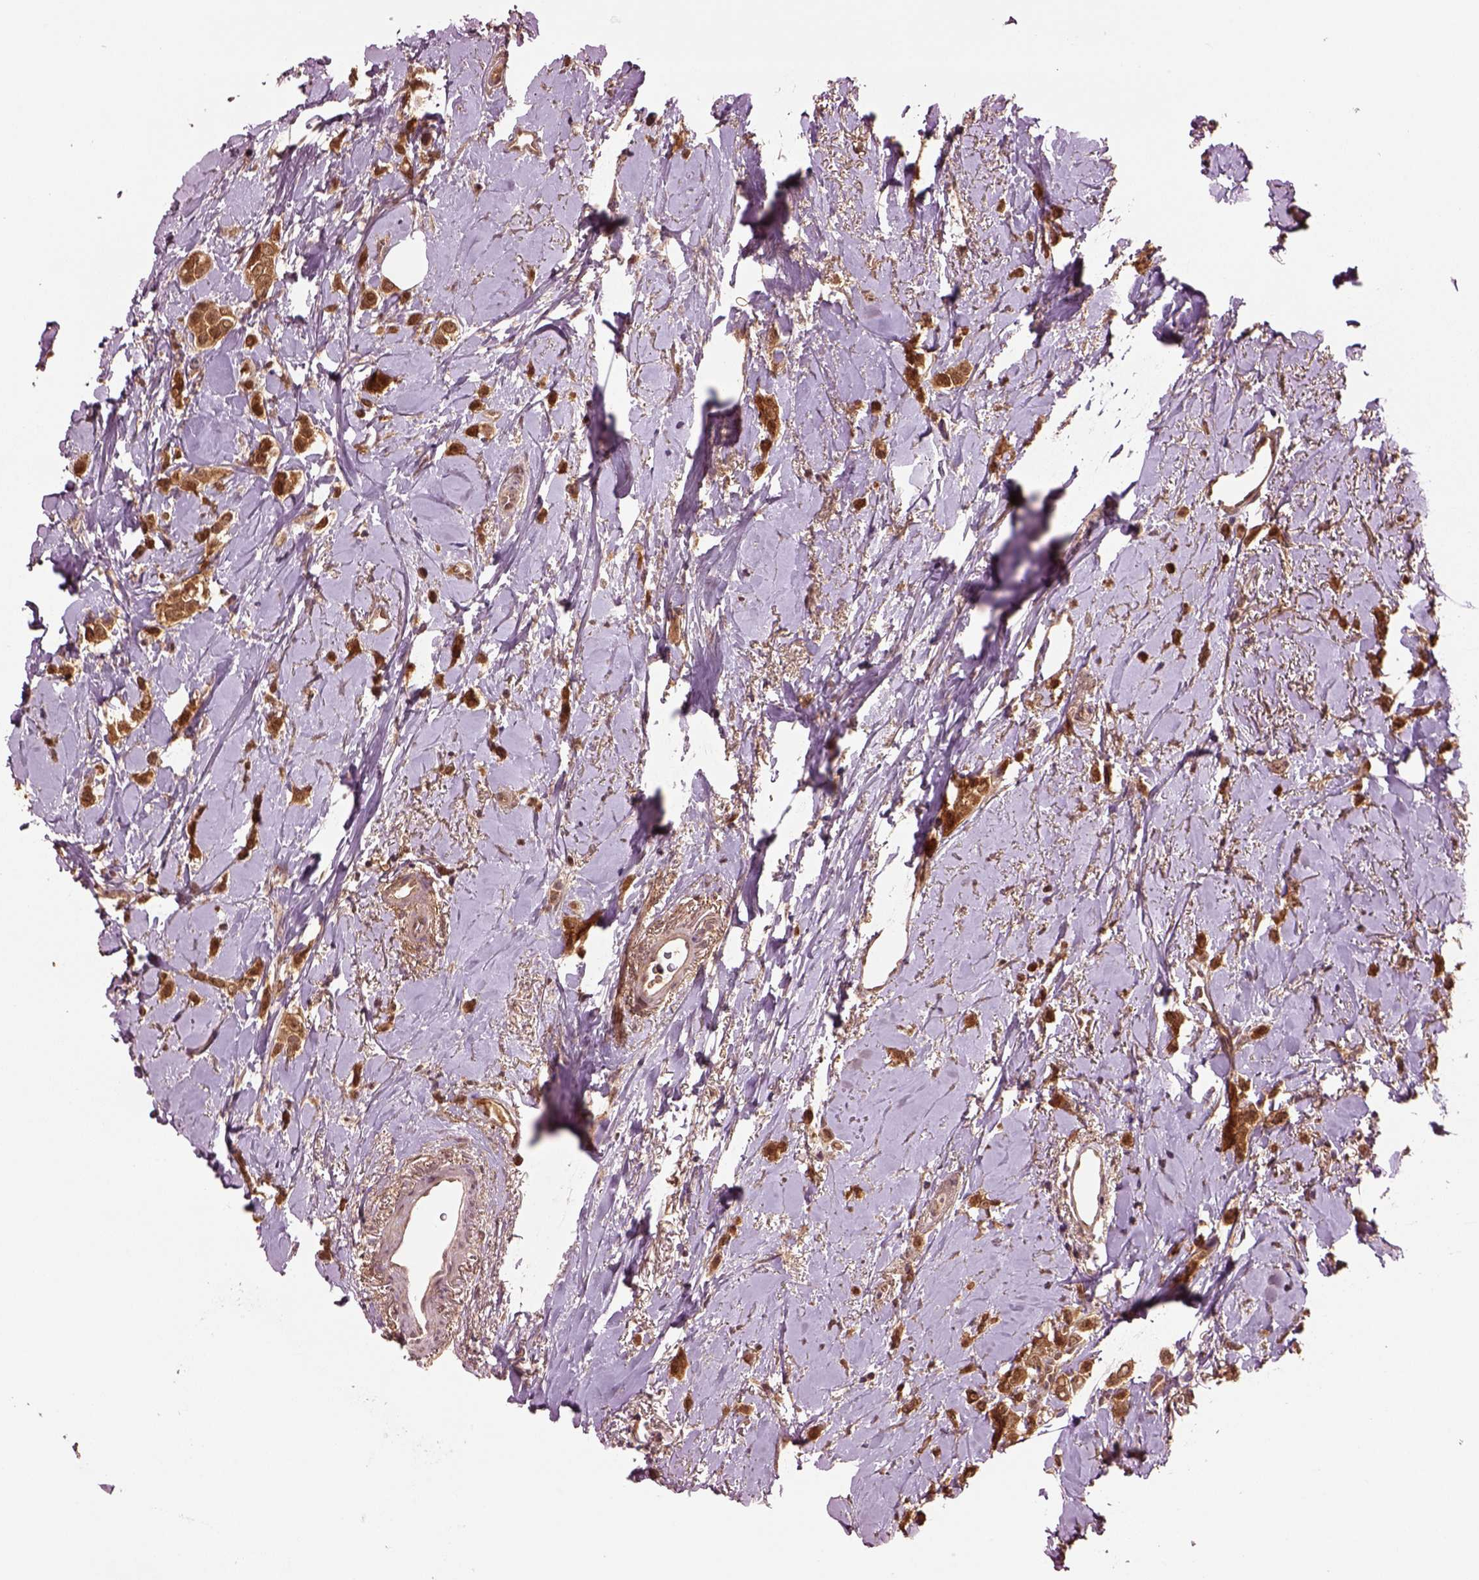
{"staining": {"intensity": "strong", "quantity": ">75%", "location": "cytoplasmic/membranous,nuclear"}, "tissue": "breast cancer", "cell_type": "Tumor cells", "image_type": "cancer", "snomed": [{"axis": "morphology", "description": "Lobular carcinoma"}, {"axis": "topography", "description": "Breast"}], "caption": "The immunohistochemical stain shows strong cytoplasmic/membranous and nuclear staining in tumor cells of lobular carcinoma (breast) tissue. (IHC, brightfield microscopy, high magnification).", "gene": "MDP1", "patient": {"sex": "female", "age": 66}}